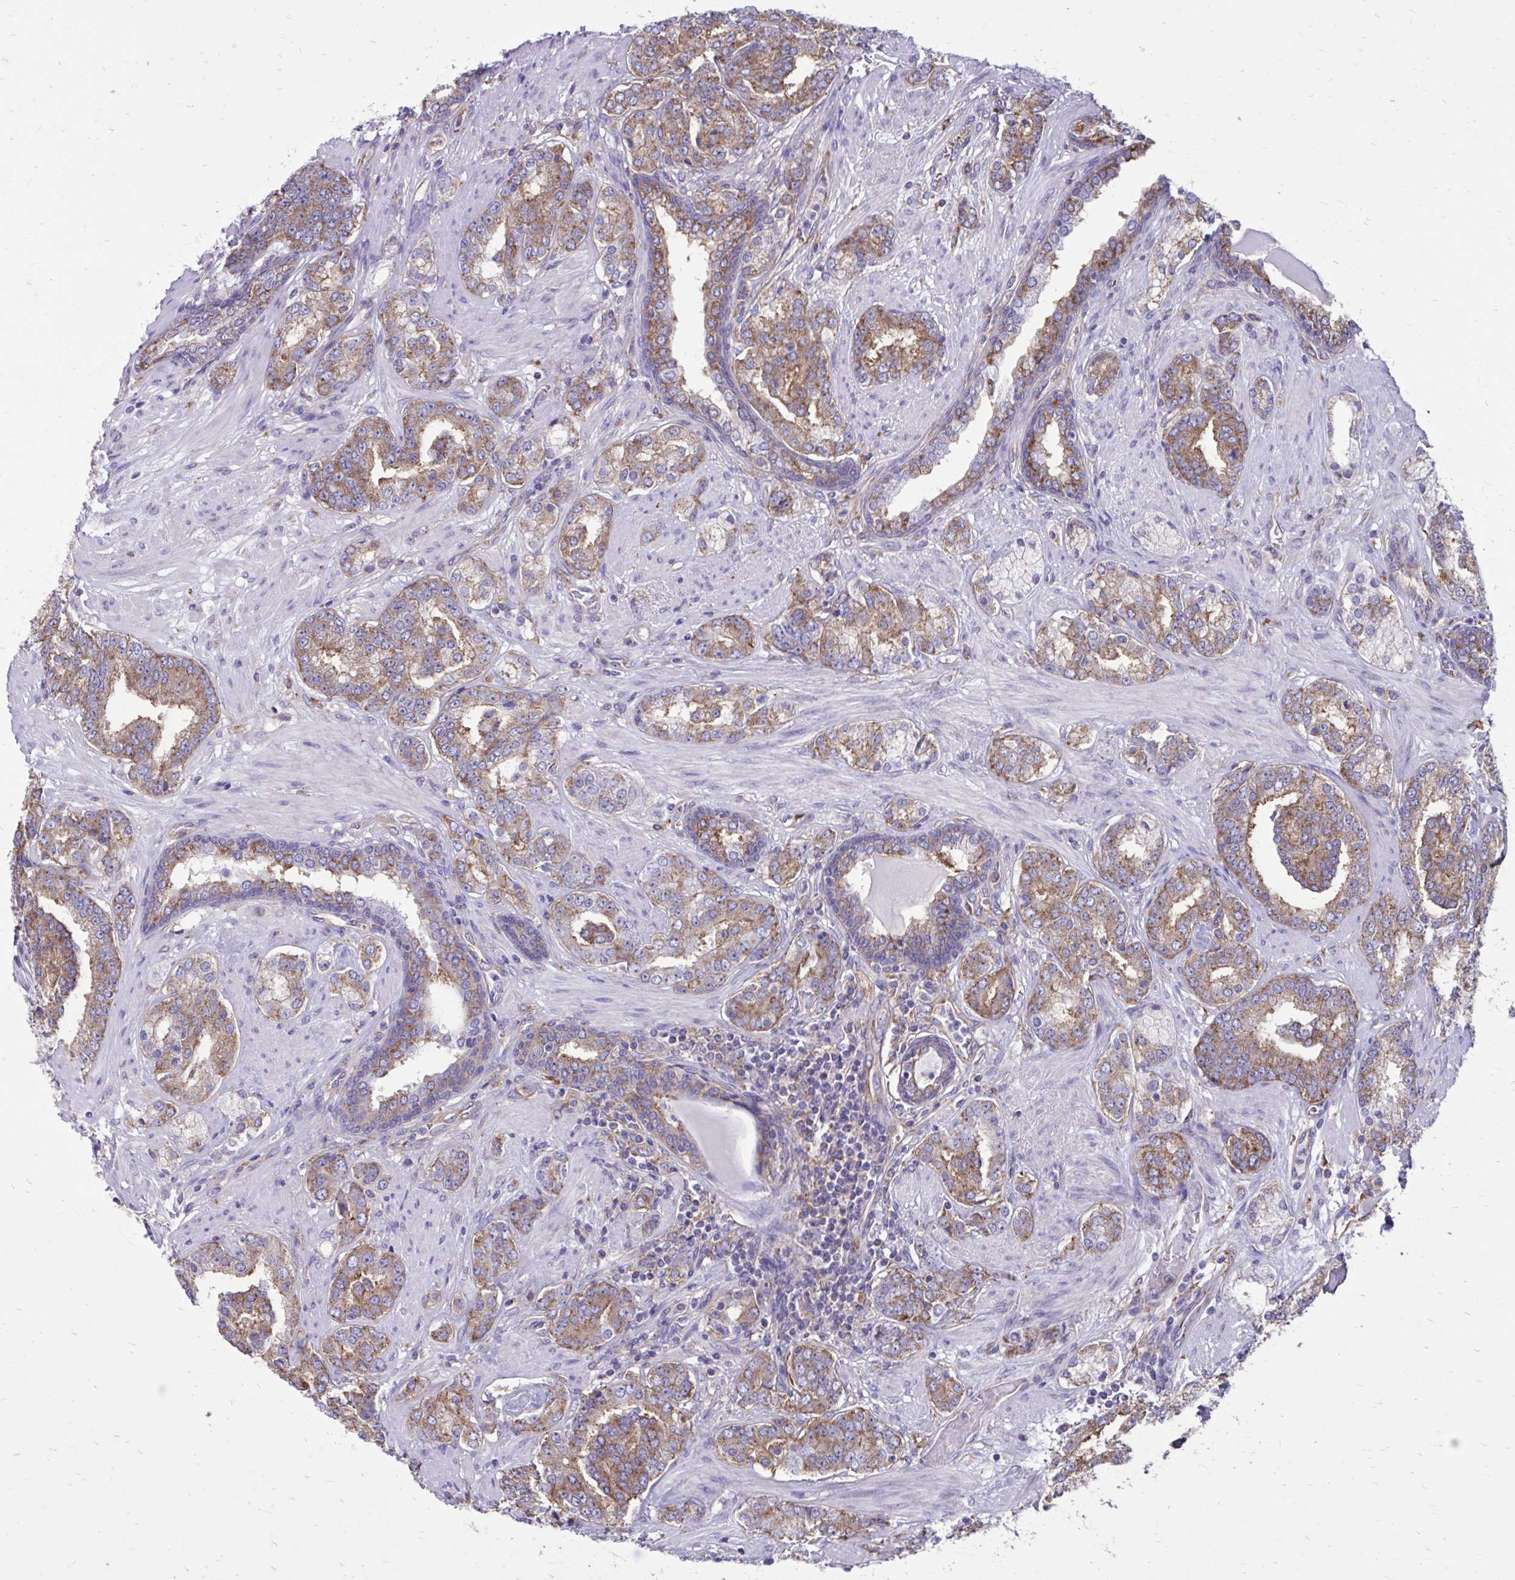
{"staining": {"intensity": "moderate", "quantity": ">75%", "location": "cytoplasmic/membranous"}, "tissue": "prostate cancer", "cell_type": "Tumor cells", "image_type": "cancer", "snomed": [{"axis": "morphology", "description": "Adenocarcinoma, High grade"}, {"axis": "topography", "description": "Prostate"}], "caption": "Protein analysis of prostate cancer tissue exhibits moderate cytoplasmic/membranous positivity in approximately >75% of tumor cells. (Brightfield microscopy of DAB IHC at high magnification).", "gene": "CLTA", "patient": {"sex": "male", "age": 62}}